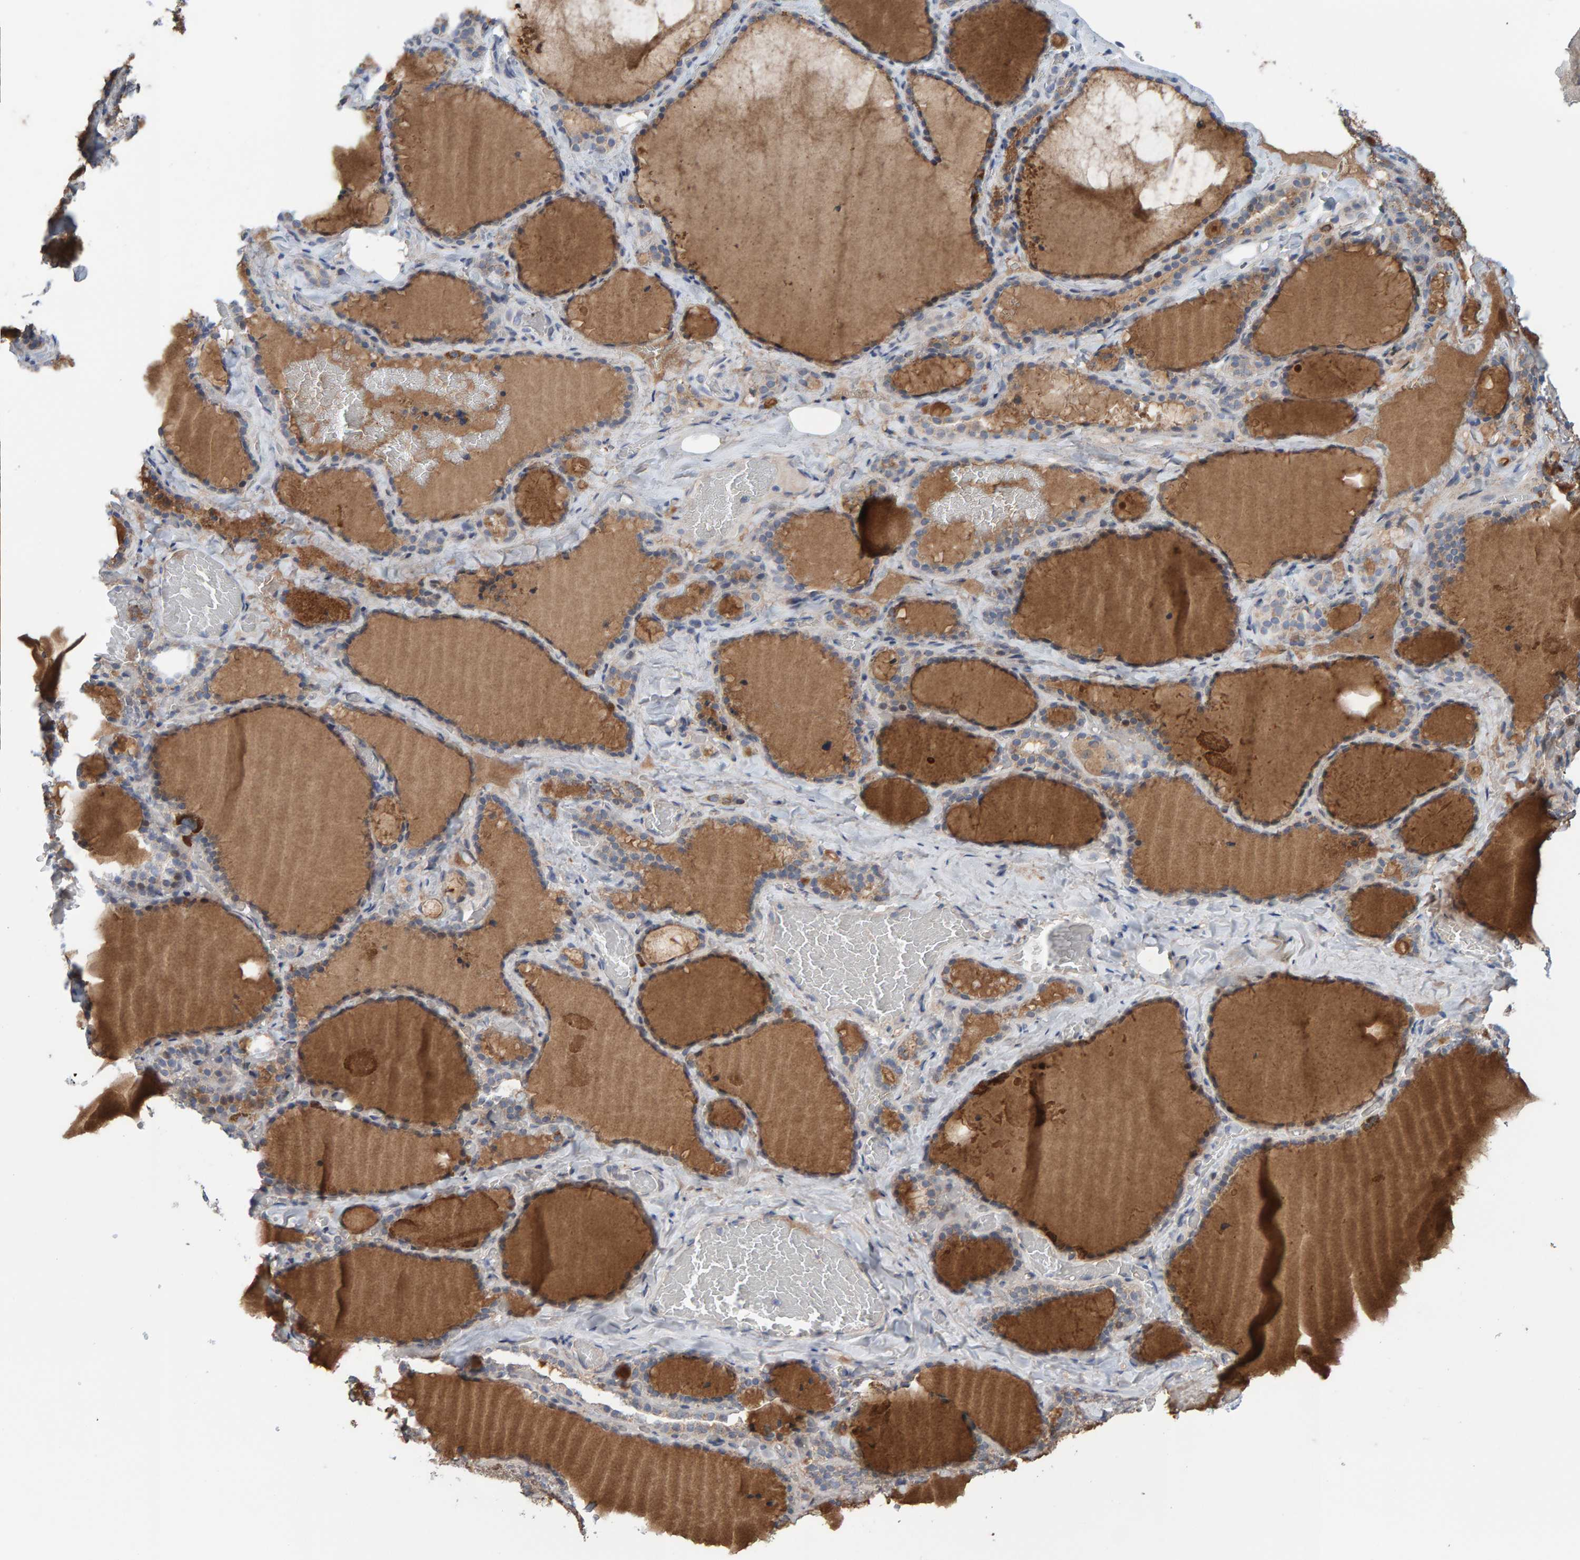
{"staining": {"intensity": "weak", "quantity": ">75%", "location": "cytoplasmic/membranous"}, "tissue": "thyroid gland", "cell_type": "Glandular cells", "image_type": "normal", "snomed": [{"axis": "morphology", "description": "Normal tissue, NOS"}, {"axis": "topography", "description": "Thyroid gland"}], "caption": "Immunohistochemical staining of normal human thyroid gland demonstrates weak cytoplasmic/membranous protein staining in approximately >75% of glandular cells. The staining is performed using DAB (3,3'-diaminobenzidine) brown chromogen to label protein expression. The nuclei are counter-stained blue using hematoxylin.", "gene": "USP43", "patient": {"sex": "female", "age": 22}}